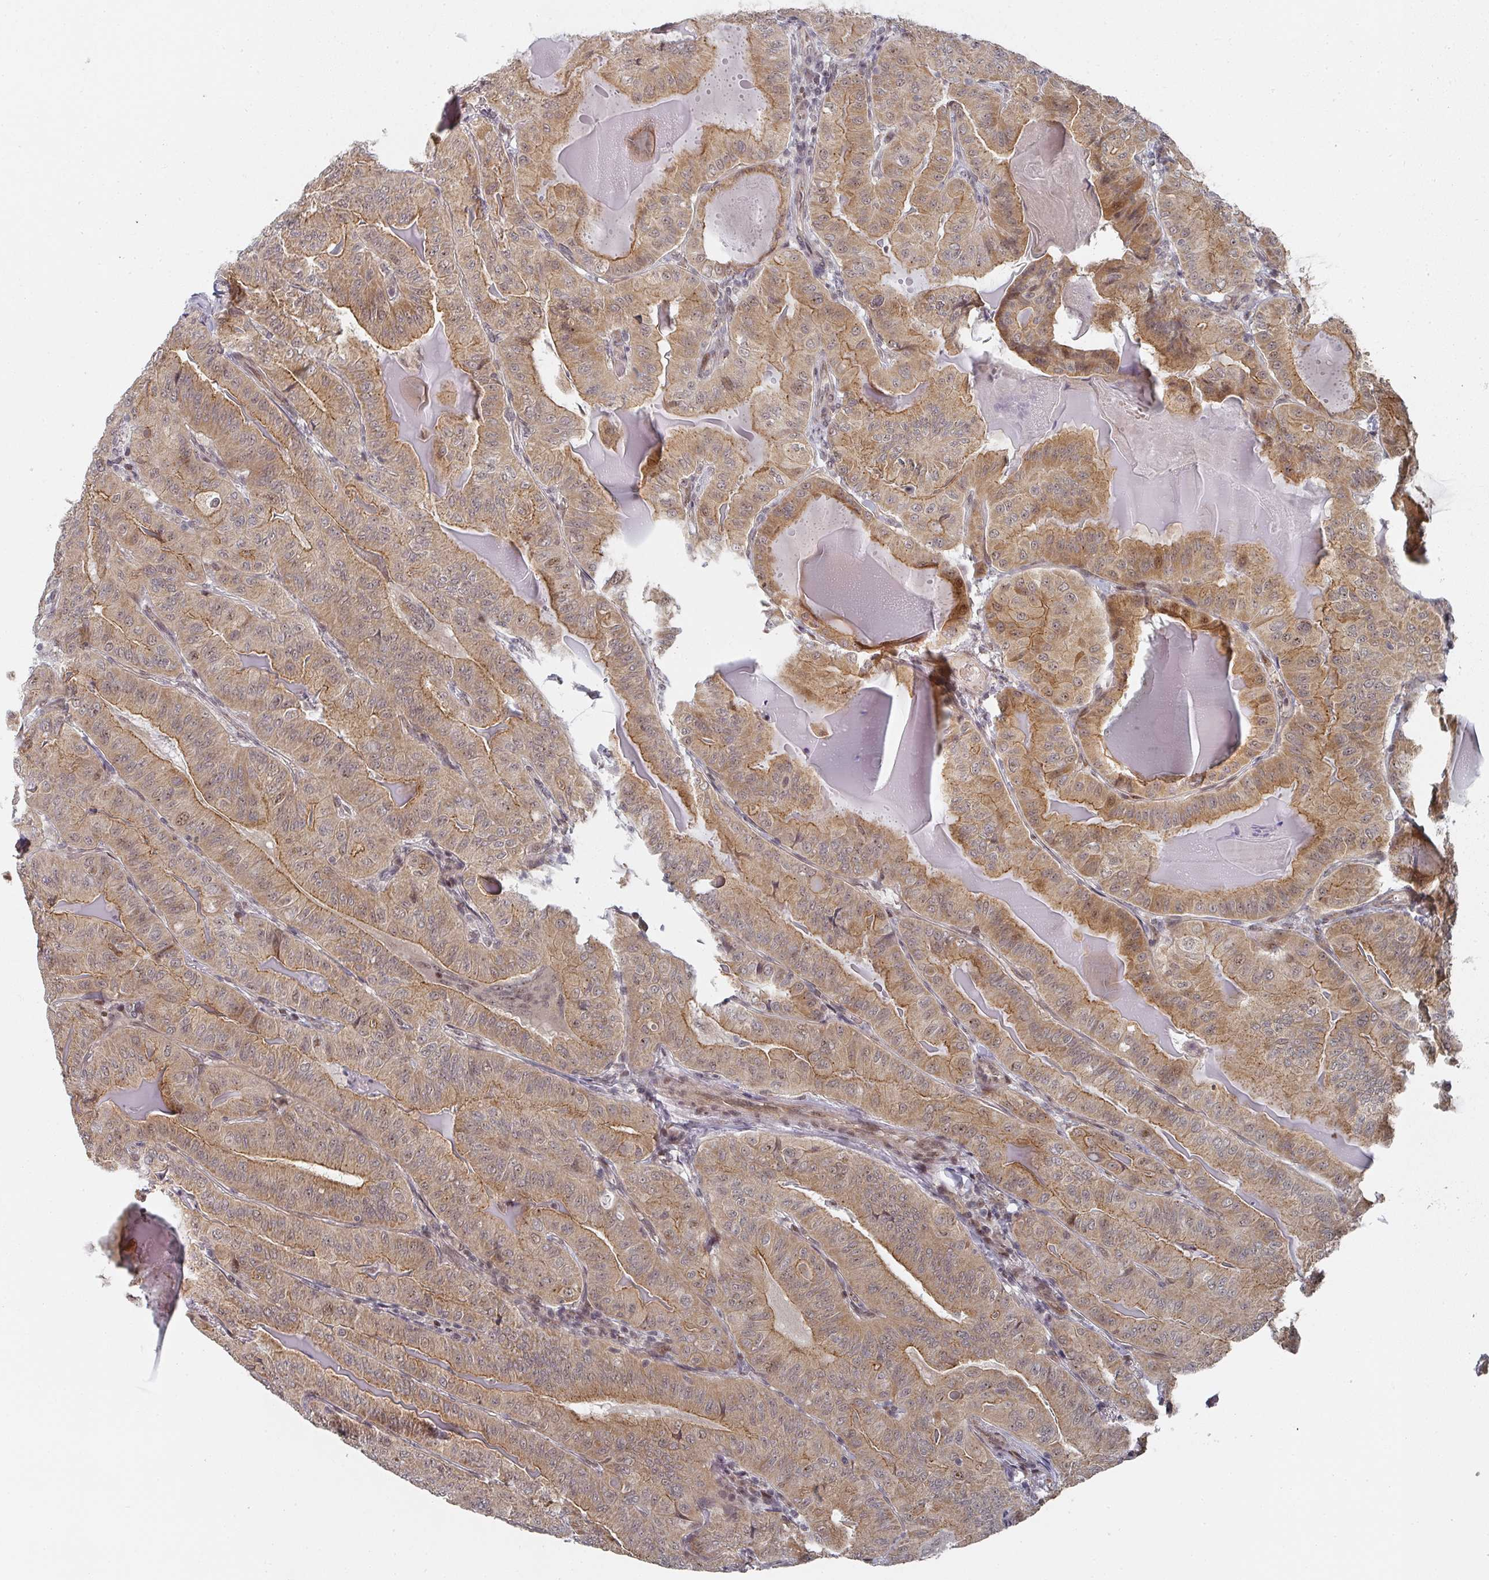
{"staining": {"intensity": "moderate", "quantity": ">75%", "location": "cytoplasmic/membranous"}, "tissue": "thyroid cancer", "cell_type": "Tumor cells", "image_type": "cancer", "snomed": [{"axis": "morphology", "description": "Papillary adenocarcinoma, NOS"}, {"axis": "topography", "description": "Thyroid gland"}], "caption": "A brown stain labels moderate cytoplasmic/membranous staining of a protein in thyroid cancer (papillary adenocarcinoma) tumor cells.", "gene": "KIF1C", "patient": {"sex": "female", "age": 68}}